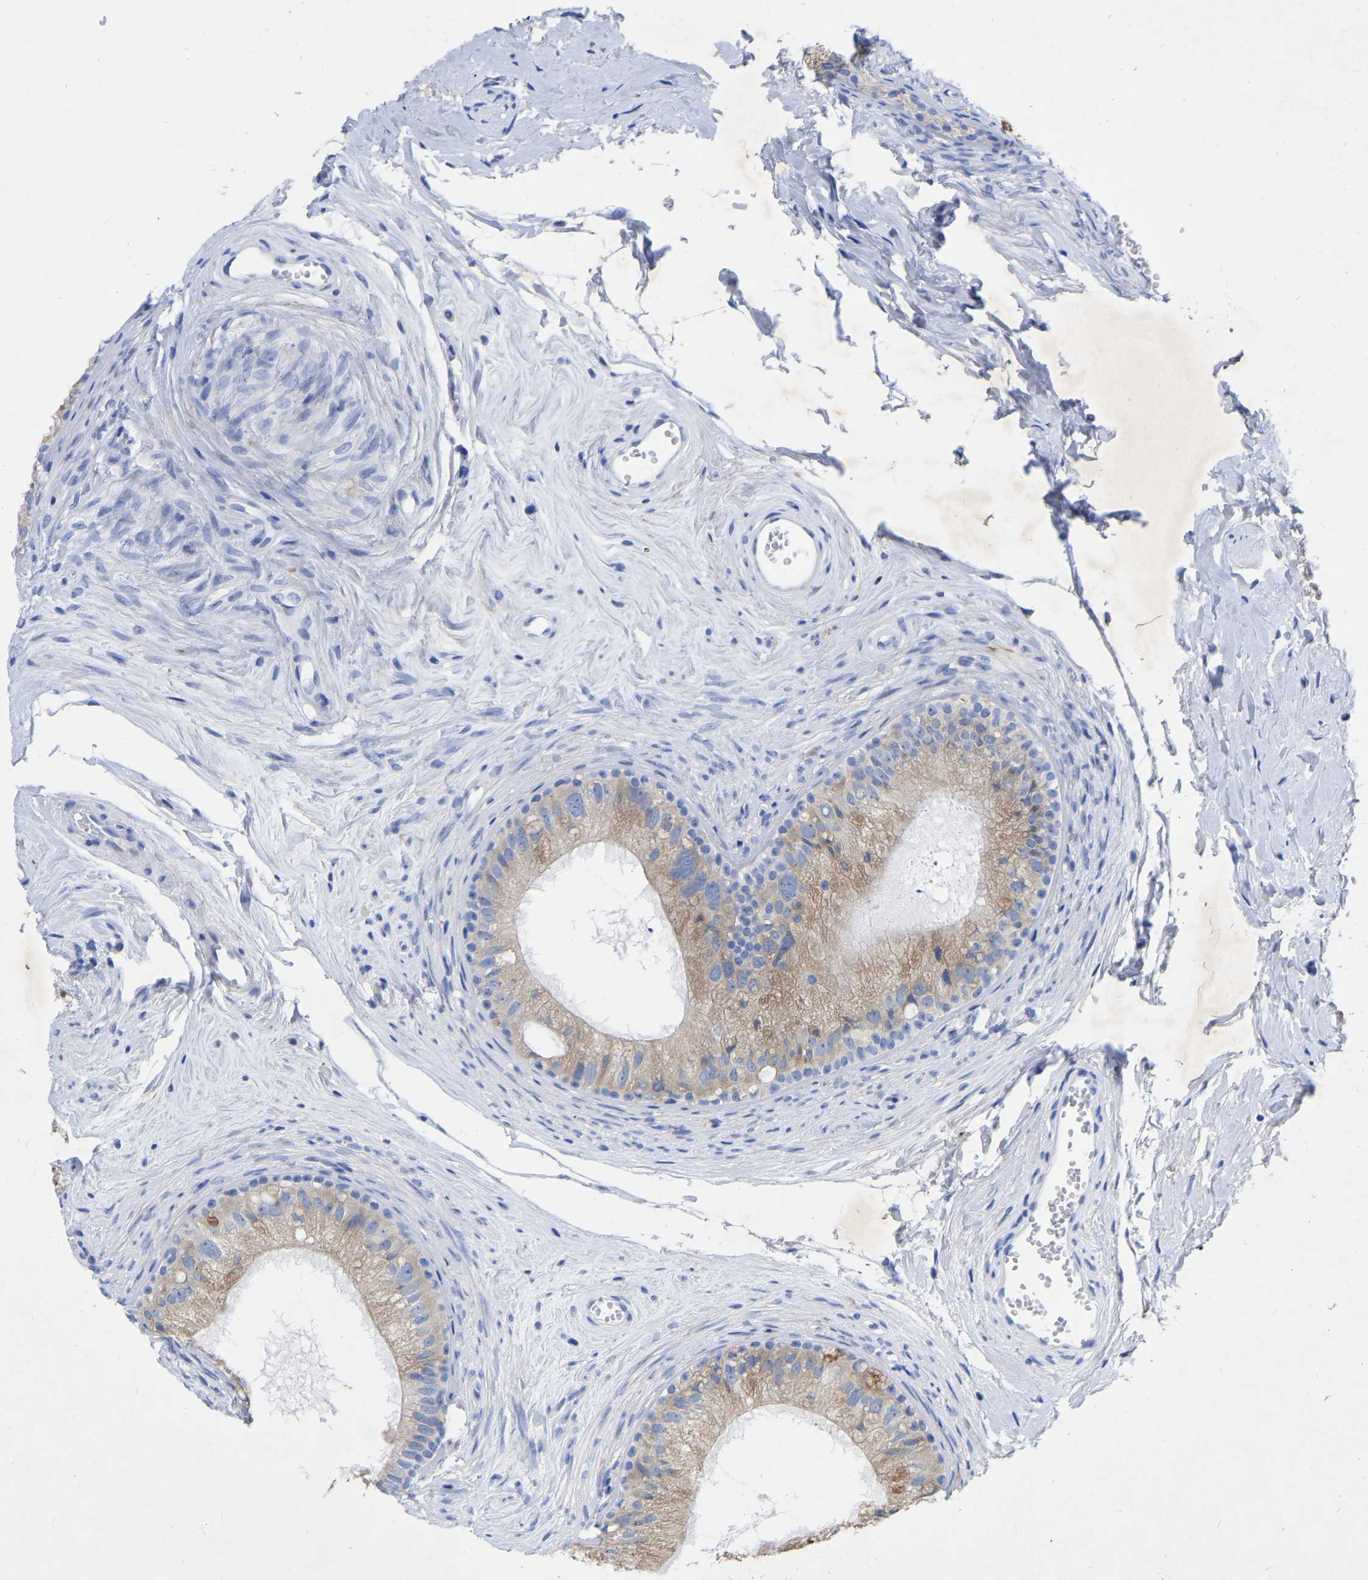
{"staining": {"intensity": "weak", "quantity": ">75%", "location": "cytoplasmic/membranous"}, "tissue": "epididymis", "cell_type": "Glandular cells", "image_type": "normal", "snomed": [{"axis": "morphology", "description": "Normal tissue, NOS"}, {"axis": "topography", "description": "Epididymis"}], "caption": "Human epididymis stained with a protein marker demonstrates weak staining in glandular cells.", "gene": "STRIP2", "patient": {"sex": "male", "age": 56}}